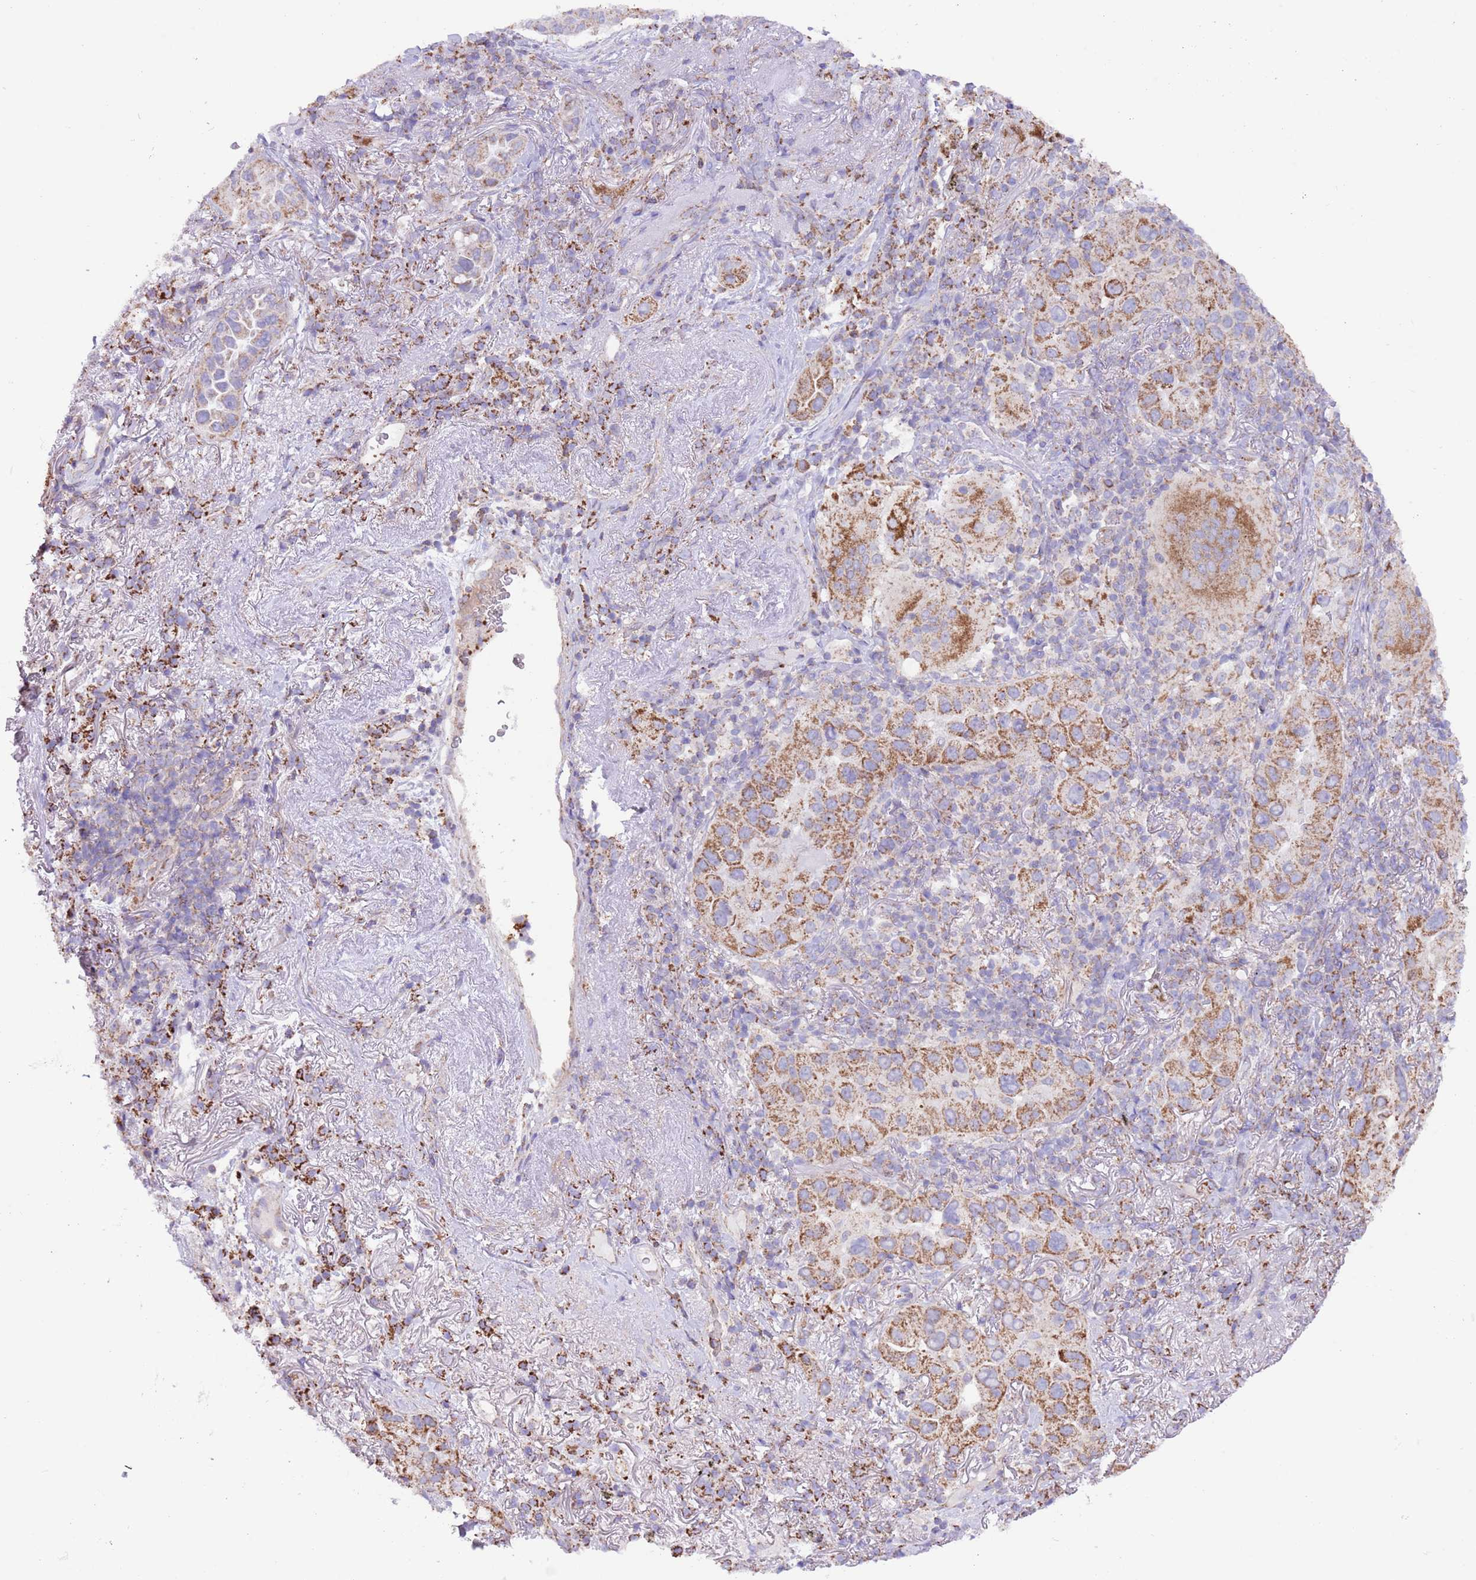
{"staining": {"intensity": "moderate", "quantity": "25%-75%", "location": "cytoplasmic/membranous"}, "tissue": "lung cancer", "cell_type": "Tumor cells", "image_type": "cancer", "snomed": [{"axis": "morphology", "description": "Adenocarcinoma, NOS"}, {"axis": "topography", "description": "Lung"}], "caption": "Immunohistochemistry of lung adenocarcinoma exhibits medium levels of moderate cytoplasmic/membranous expression in about 25%-75% of tumor cells. The staining is performed using DAB brown chromogen to label protein expression. The nuclei are counter-stained blue using hematoxylin.", "gene": "SS18L2", "patient": {"sex": "female", "age": 69}}